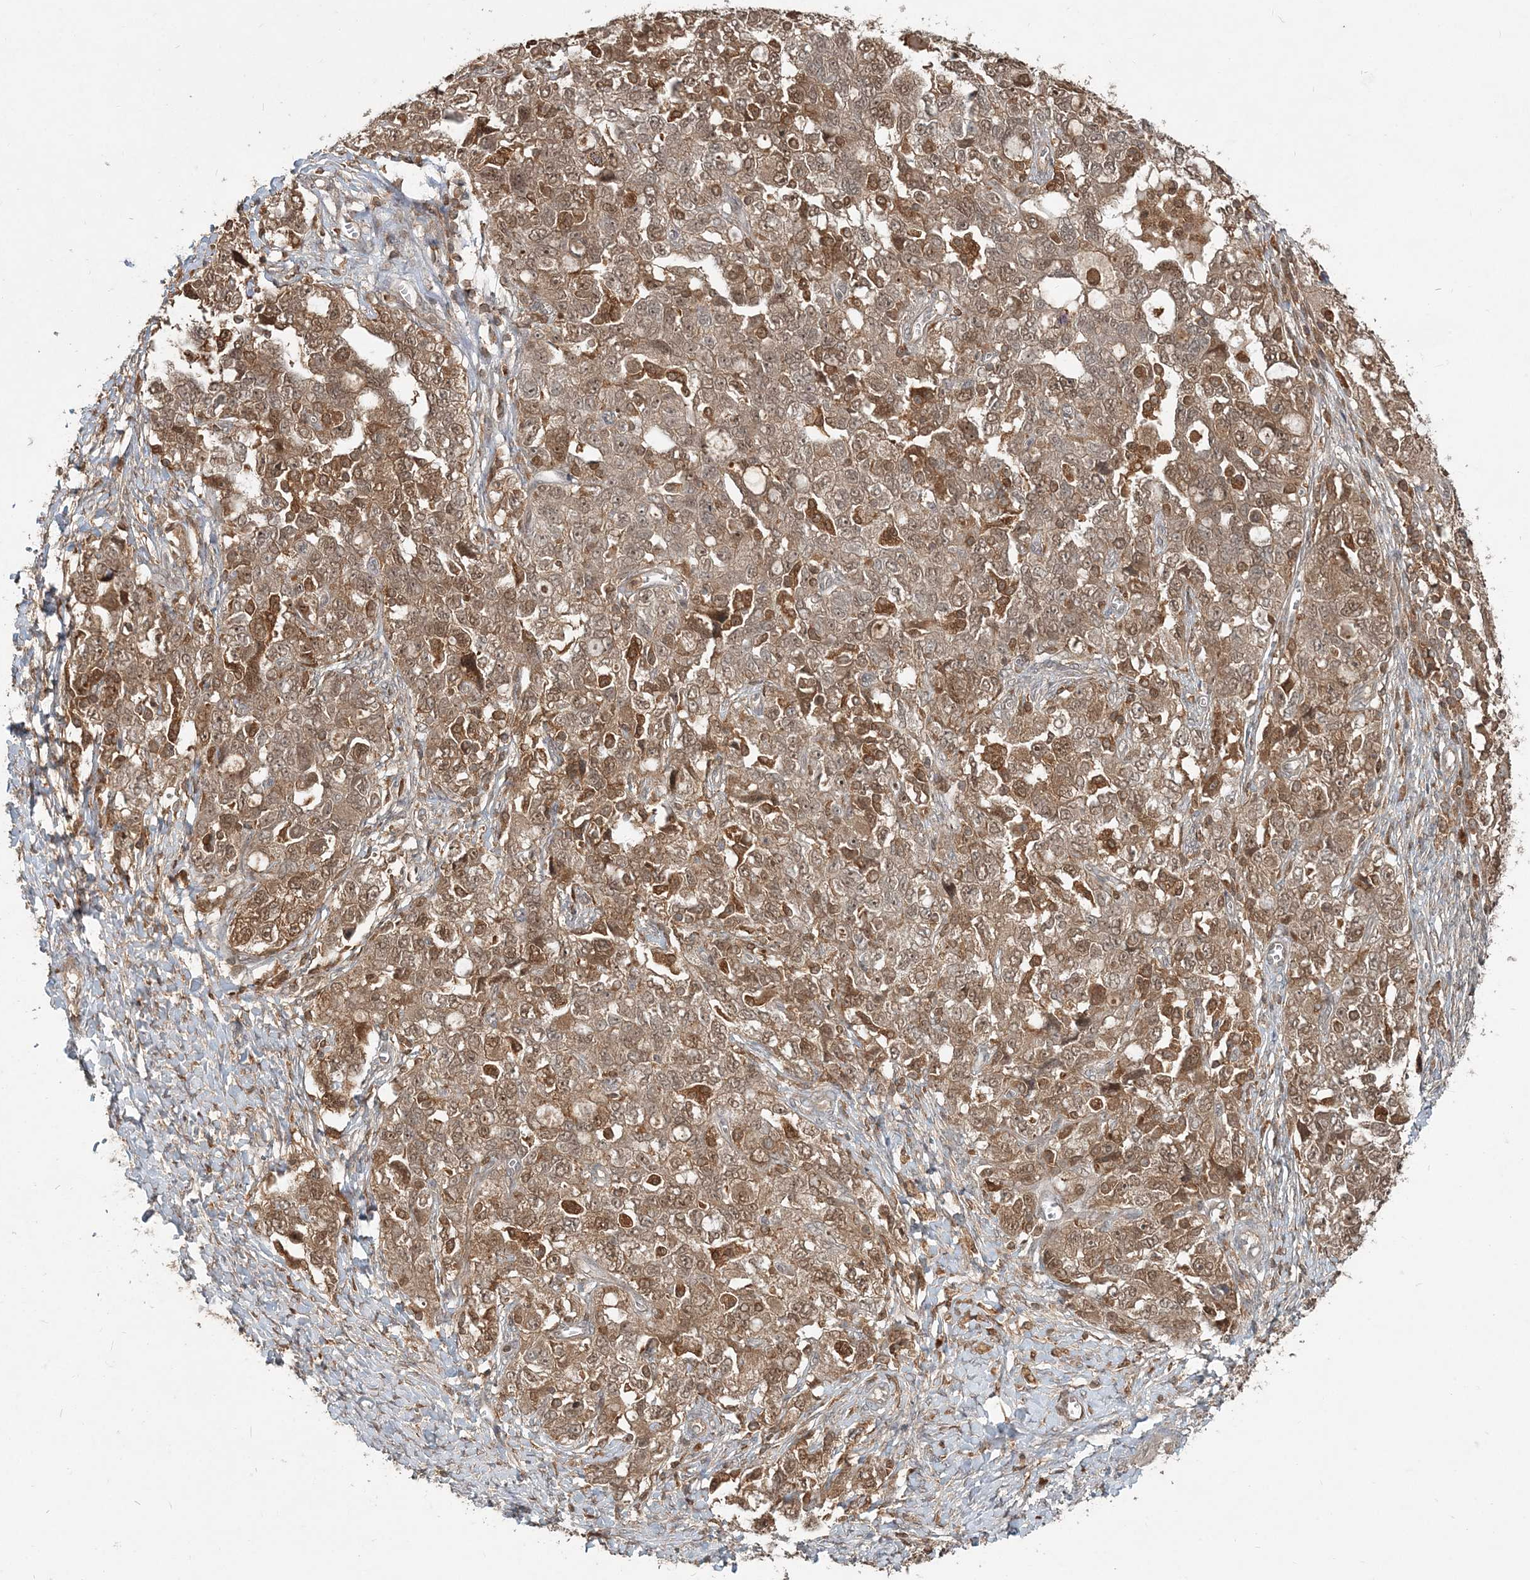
{"staining": {"intensity": "moderate", "quantity": ">75%", "location": "cytoplasmic/membranous,nuclear"}, "tissue": "ovarian cancer", "cell_type": "Tumor cells", "image_type": "cancer", "snomed": [{"axis": "morphology", "description": "Carcinoma, NOS"}, {"axis": "morphology", "description": "Cystadenocarcinoma, serous, NOS"}, {"axis": "topography", "description": "Ovary"}], "caption": "Immunohistochemical staining of ovarian cancer (carcinoma) reveals moderate cytoplasmic/membranous and nuclear protein positivity in about >75% of tumor cells.", "gene": "CAB39", "patient": {"sex": "female", "age": 69}}